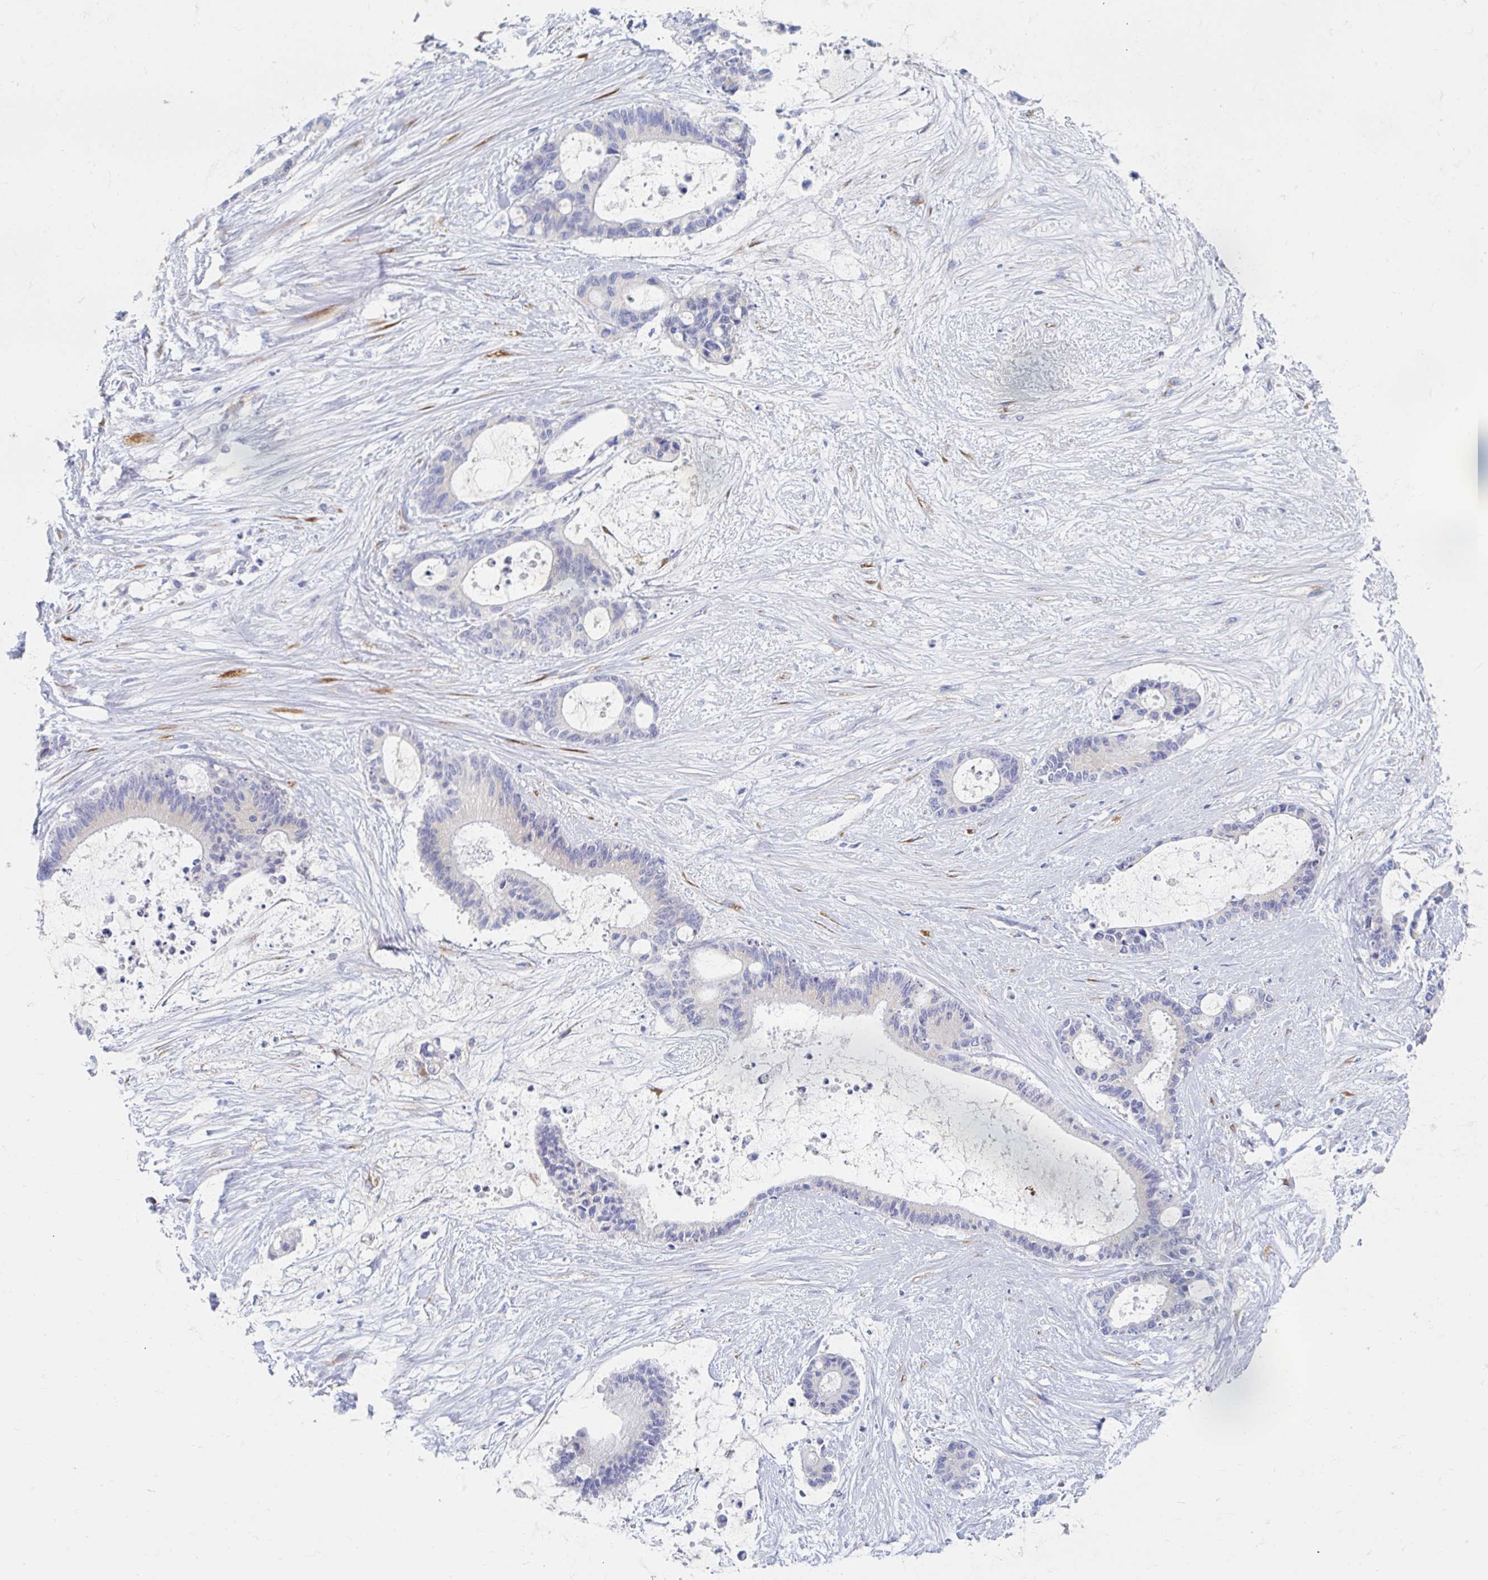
{"staining": {"intensity": "negative", "quantity": "none", "location": "none"}, "tissue": "liver cancer", "cell_type": "Tumor cells", "image_type": "cancer", "snomed": [{"axis": "morphology", "description": "Normal tissue, NOS"}, {"axis": "morphology", "description": "Cholangiocarcinoma"}, {"axis": "topography", "description": "Liver"}, {"axis": "topography", "description": "Peripheral nerve tissue"}], "caption": "Liver cancer was stained to show a protein in brown. There is no significant positivity in tumor cells.", "gene": "MYLK2", "patient": {"sex": "female", "age": 73}}